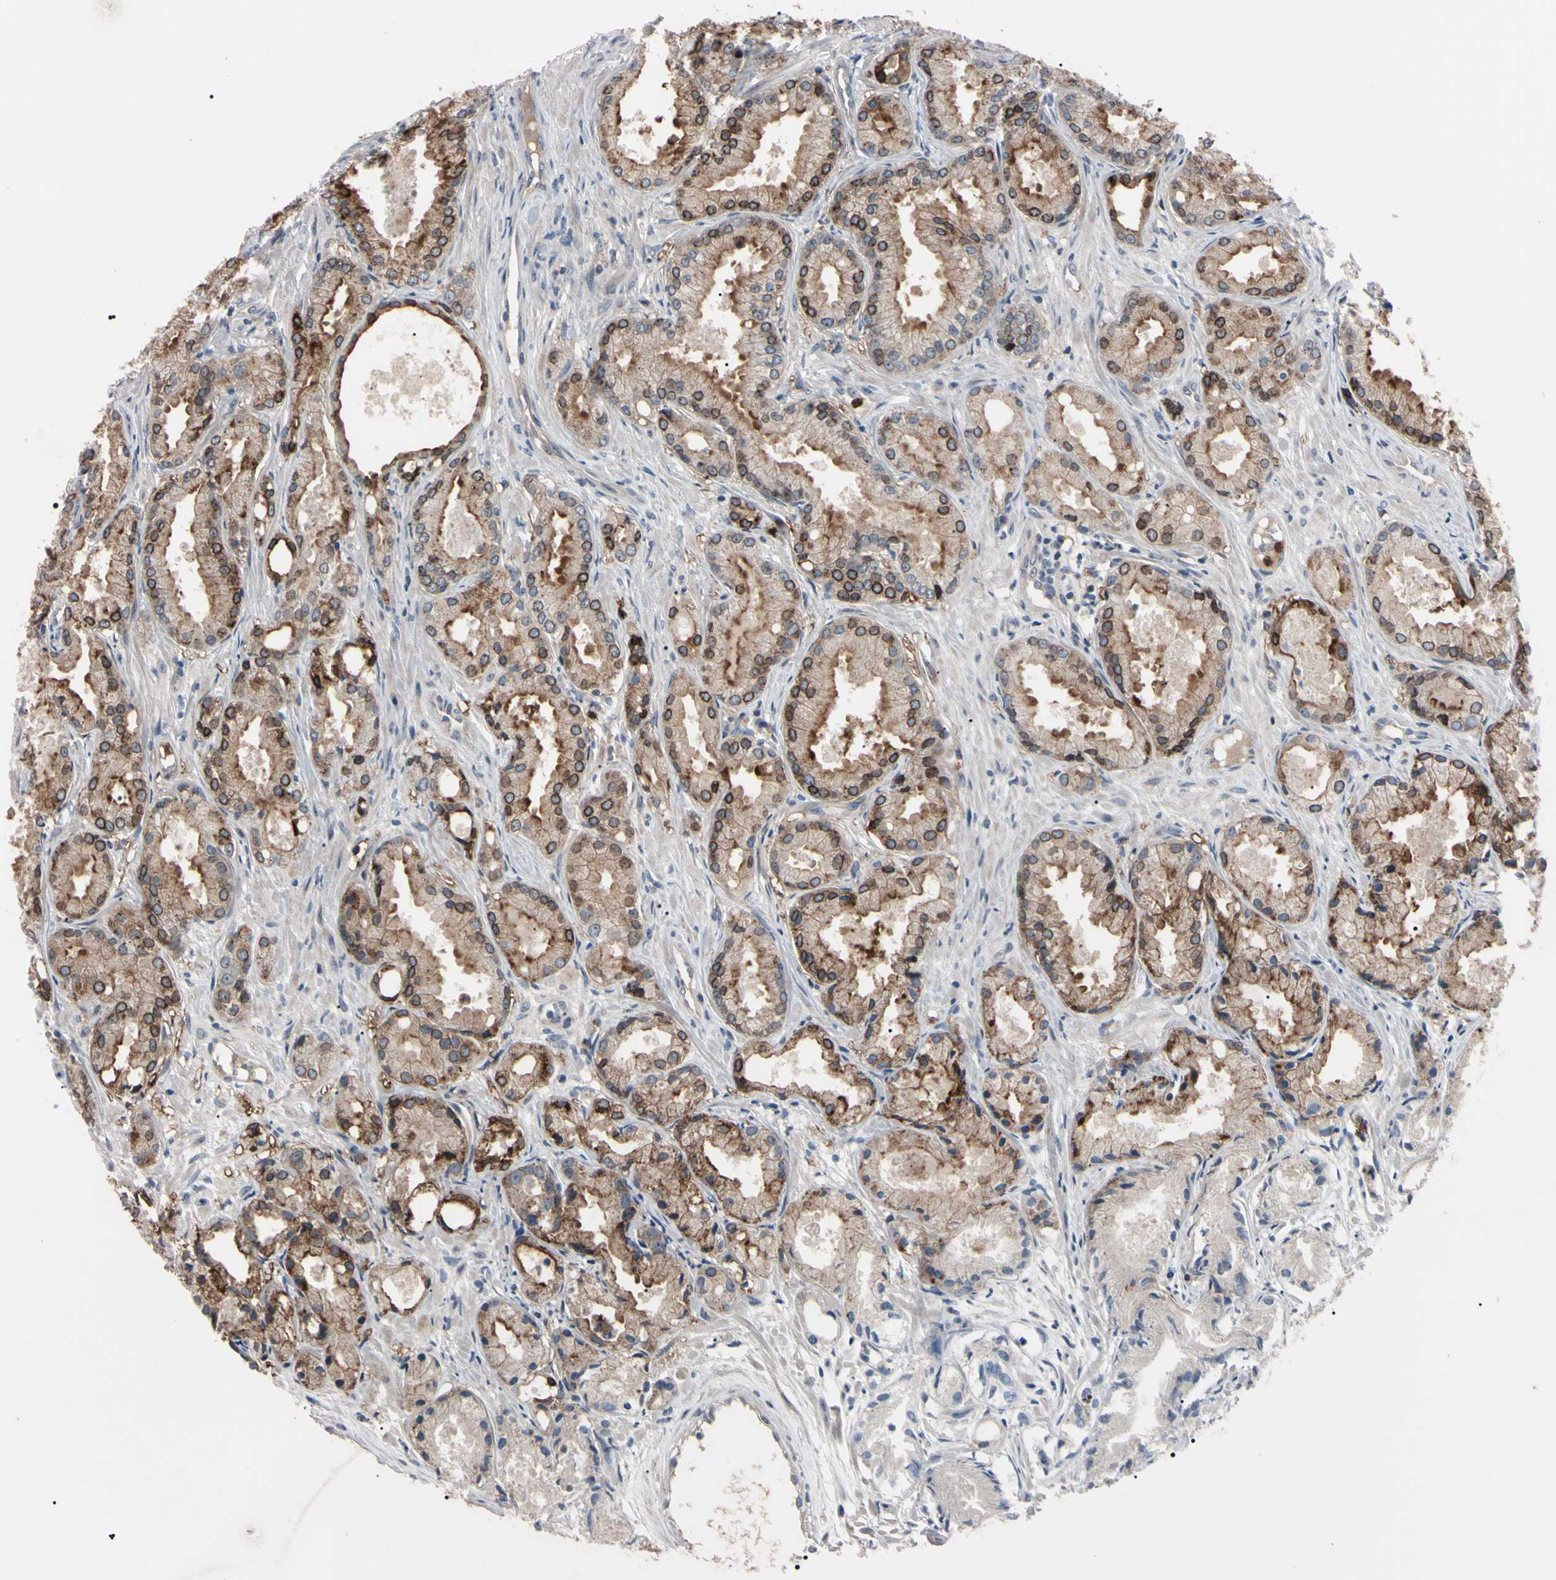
{"staining": {"intensity": "moderate", "quantity": "25%-75%", "location": "cytoplasmic/membranous"}, "tissue": "prostate cancer", "cell_type": "Tumor cells", "image_type": "cancer", "snomed": [{"axis": "morphology", "description": "Adenocarcinoma, Low grade"}, {"axis": "topography", "description": "Prostate"}], "caption": "A brown stain labels moderate cytoplasmic/membranous positivity of a protein in prostate cancer (adenocarcinoma (low-grade)) tumor cells.", "gene": "TRAF5", "patient": {"sex": "male", "age": 72}}